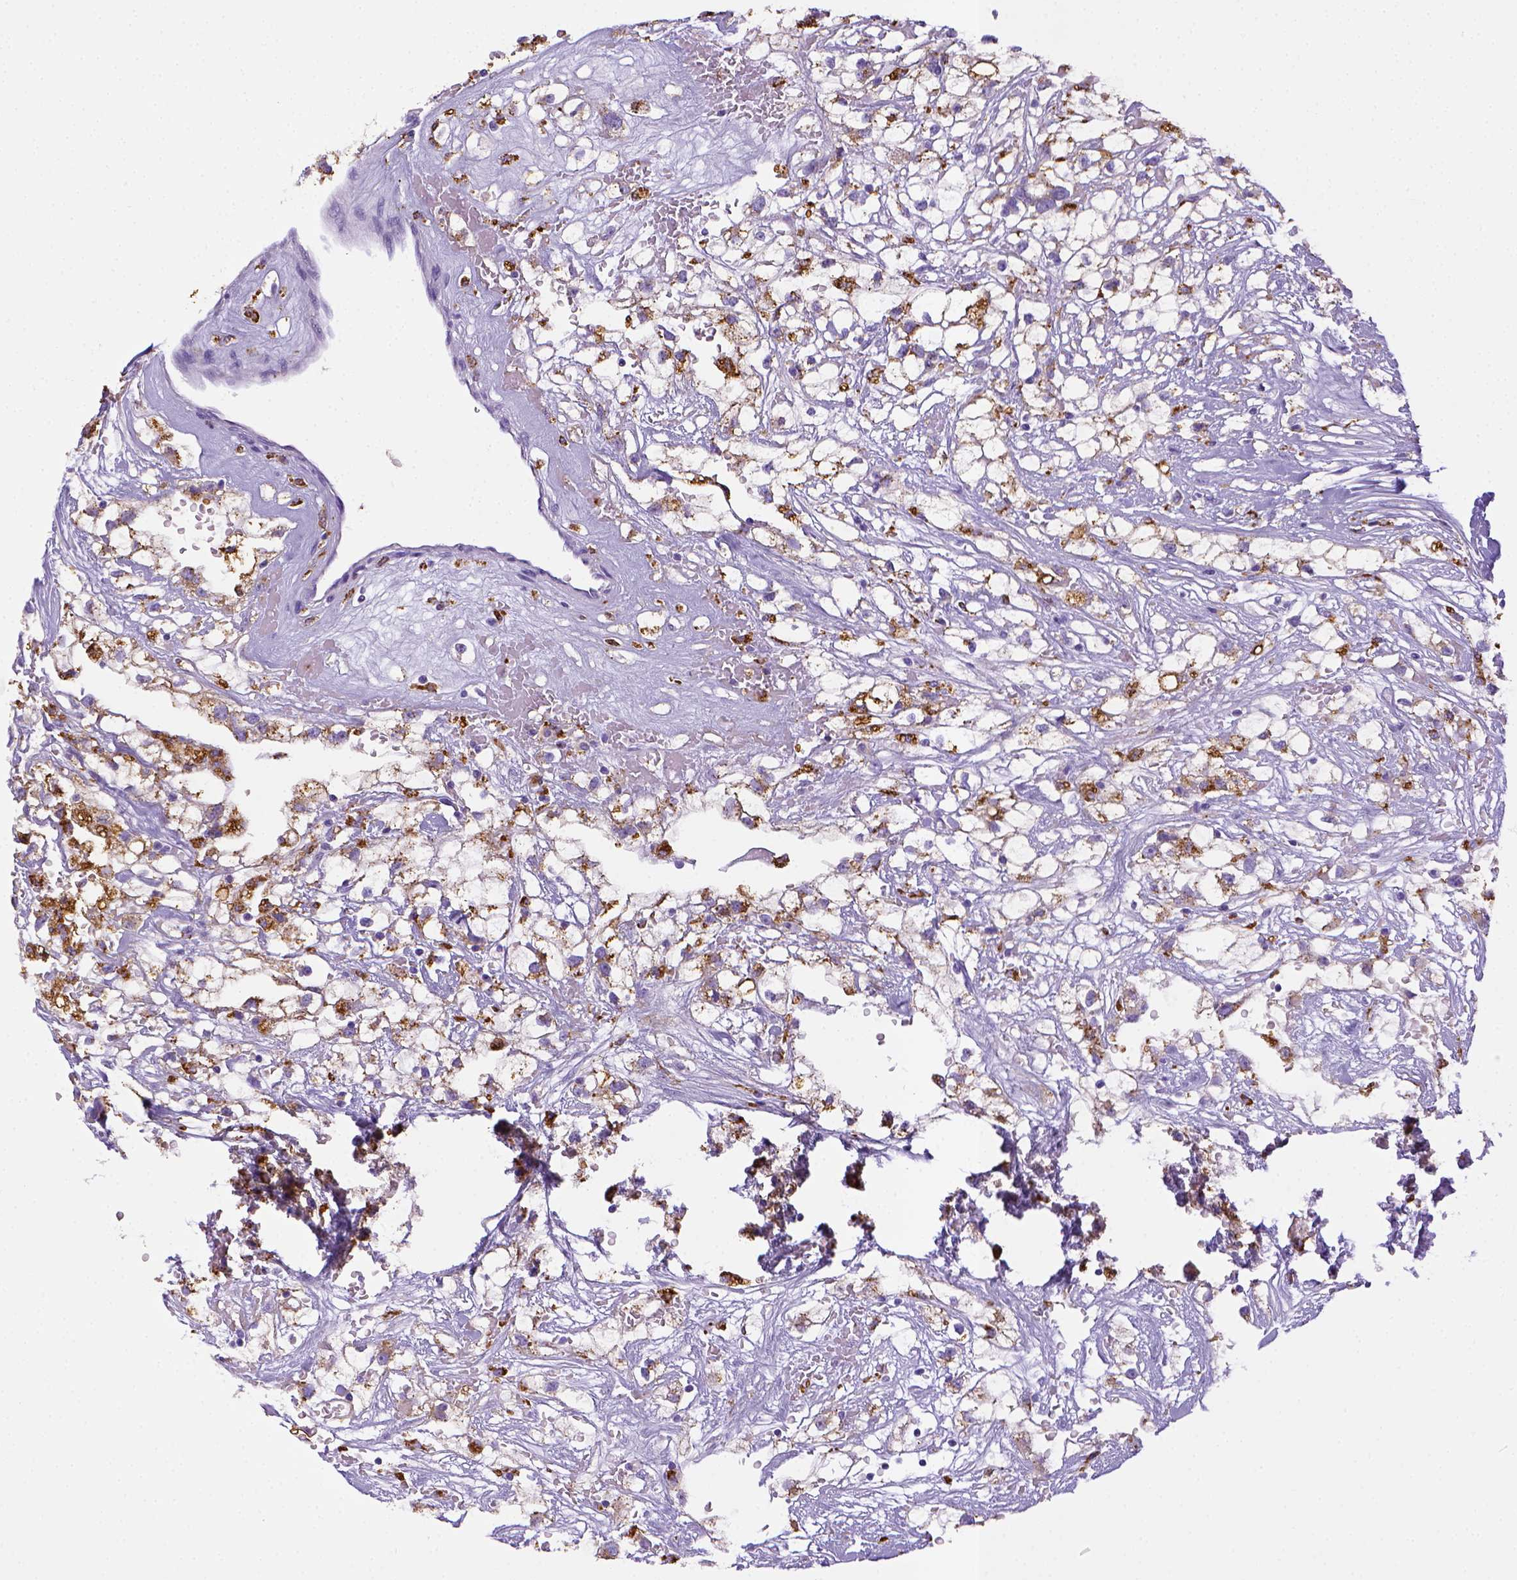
{"staining": {"intensity": "negative", "quantity": "none", "location": "none"}, "tissue": "renal cancer", "cell_type": "Tumor cells", "image_type": "cancer", "snomed": [{"axis": "morphology", "description": "Adenocarcinoma, NOS"}, {"axis": "topography", "description": "Kidney"}], "caption": "Tumor cells are negative for brown protein staining in renal cancer (adenocarcinoma).", "gene": "CD68", "patient": {"sex": "male", "age": 59}}